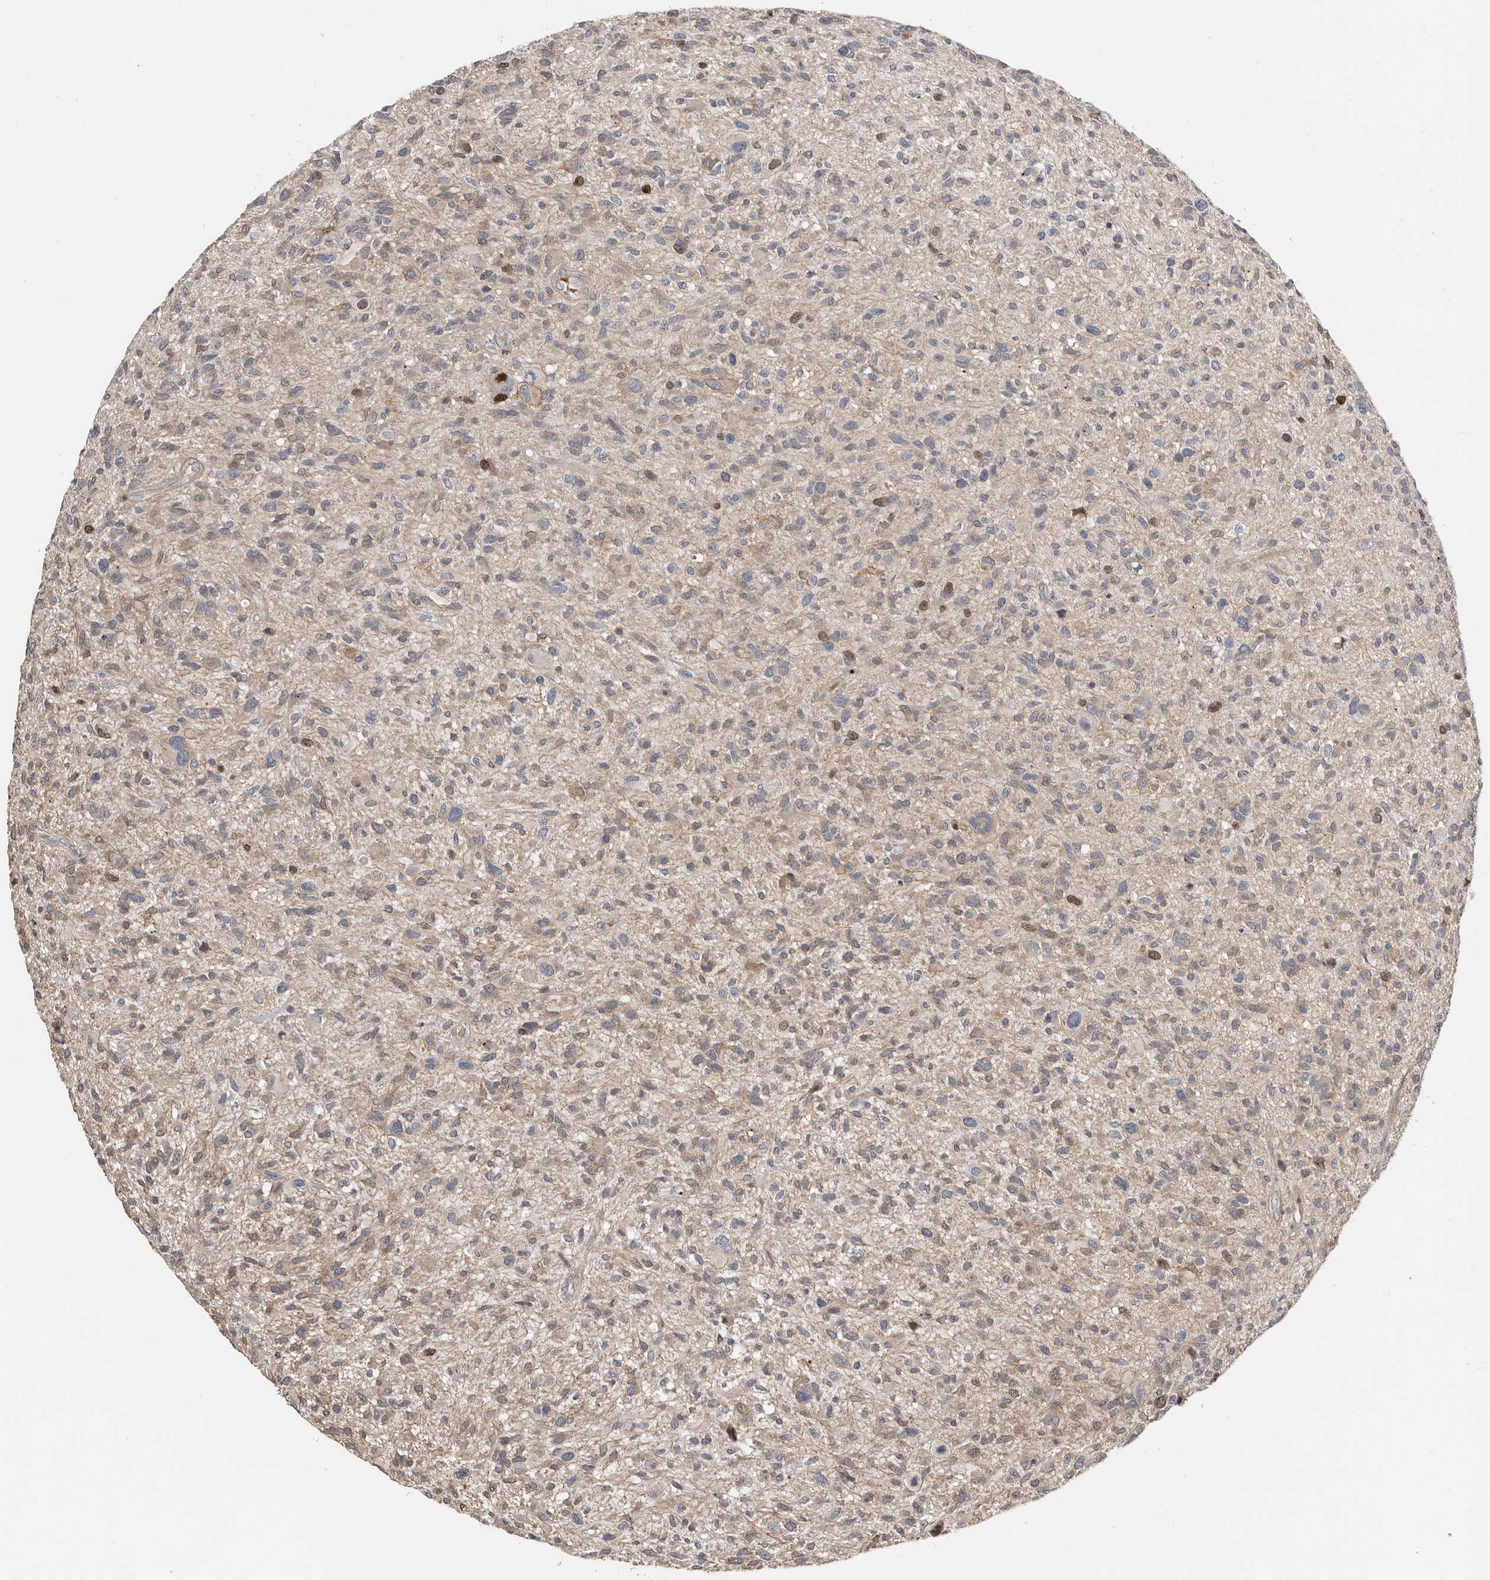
{"staining": {"intensity": "weak", "quantity": "25%-75%", "location": "cytoplasmic/membranous"}, "tissue": "glioma", "cell_type": "Tumor cells", "image_type": "cancer", "snomed": [{"axis": "morphology", "description": "Glioma, malignant, High grade"}, {"axis": "topography", "description": "Brain"}], "caption": "Protein staining of malignant glioma (high-grade) tissue reveals weak cytoplasmic/membranous expression in about 25%-75% of tumor cells.", "gene": "SMYD4", "patient": {"sex": "male", "age": 47}}